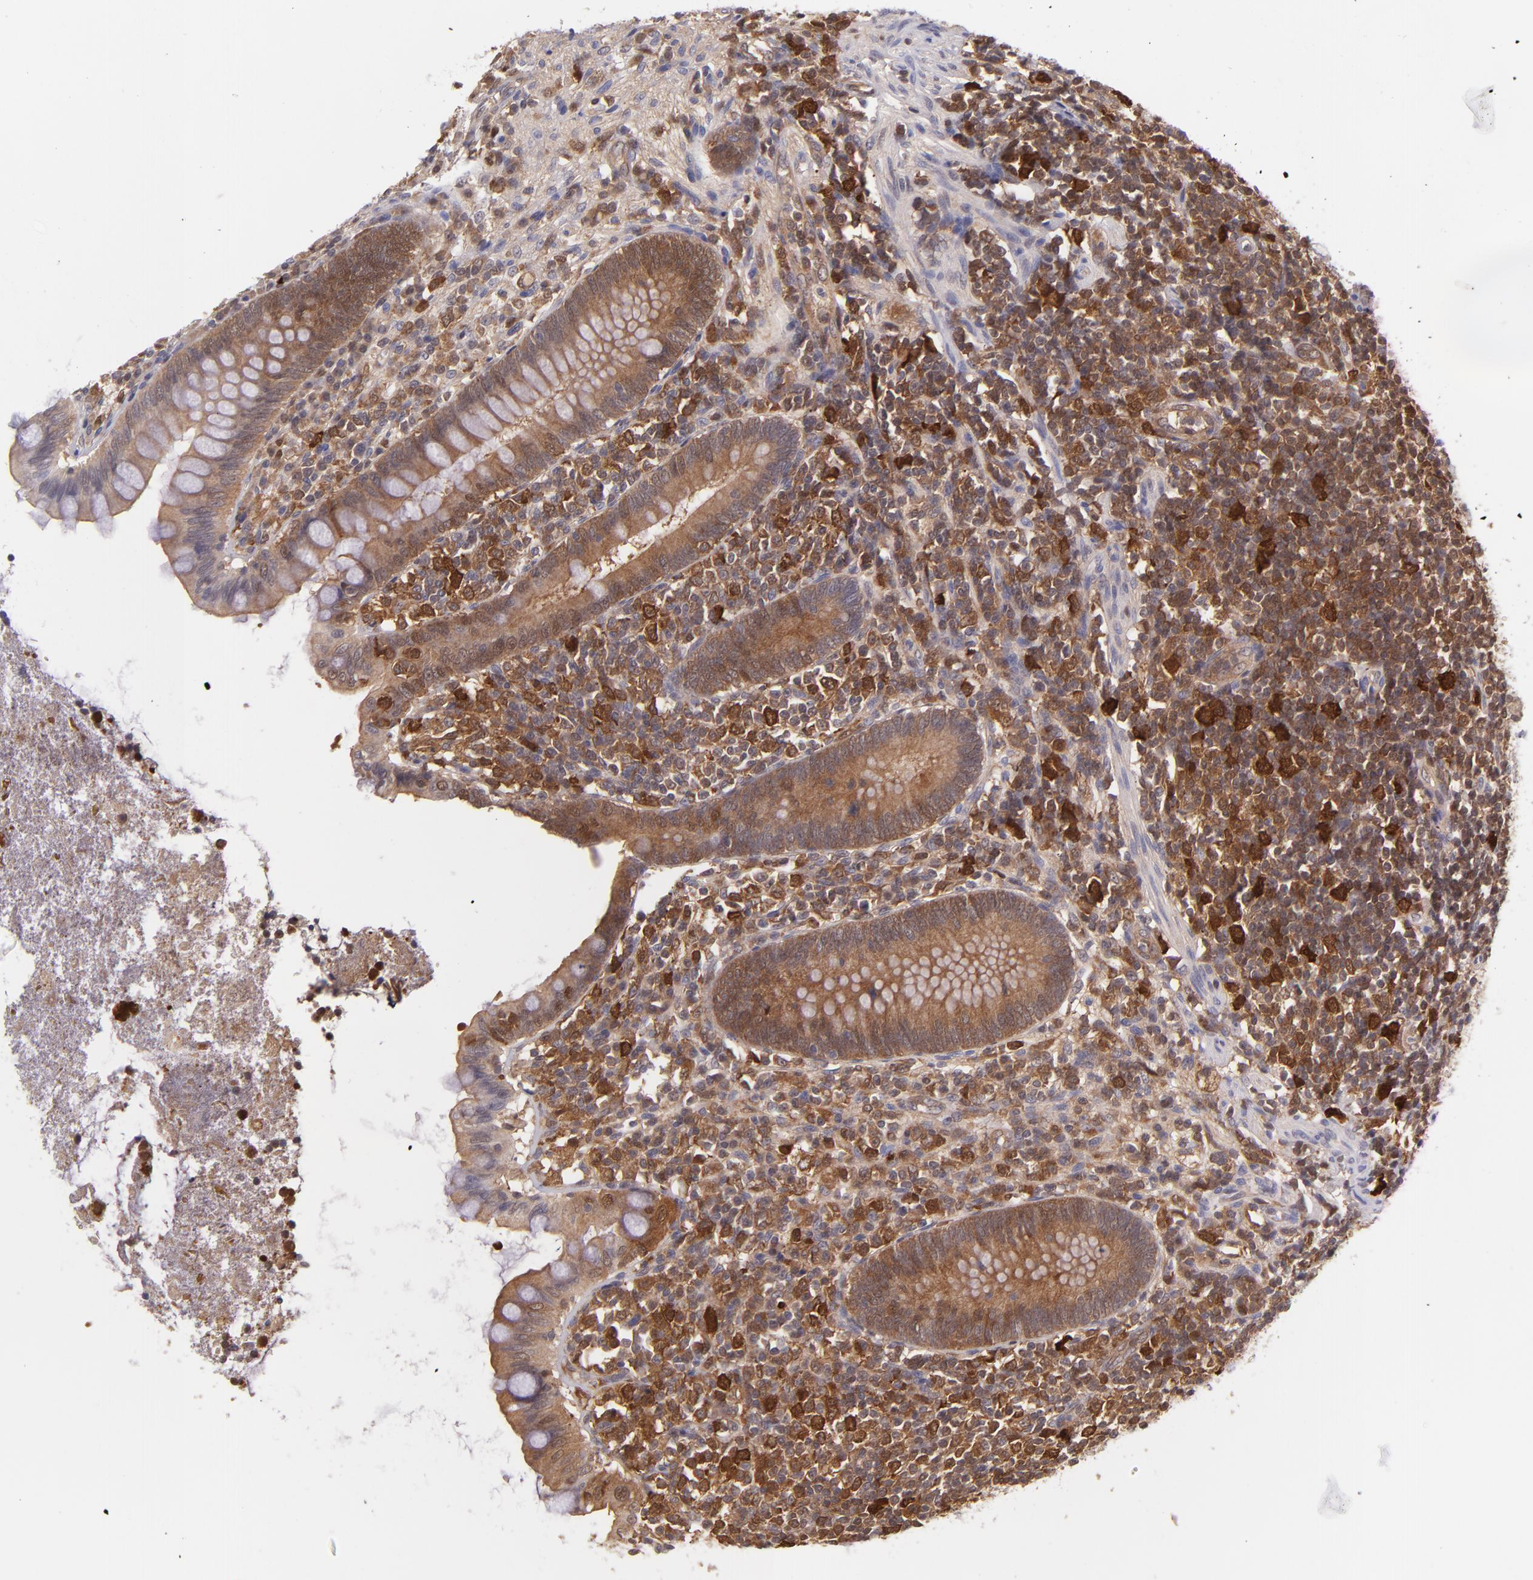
{"staining": {"intensity": "strong", "quantity": ">75%", "location": "cytoplasmic/membranous"}, "tissue": "appendix", "cell_type": "Glandular cells", "image_type": "normal", "snomed": [{"axis": "morphology", "description": "Normal tissue, NOS"}, {"axis": "topography", "description": "Appendix"}], "caption": "A high amount of strong cytoplasmic/membranous expression is appreciated in approximately >75% of glandular cells in normal appendix. The staining is performed using DAB brown chromogen to label protein expression. The nuclei are counter-stained blue using hematoxylin.", "gene": "HSPH1", "patient": {"sex": "female", "age": 66}}